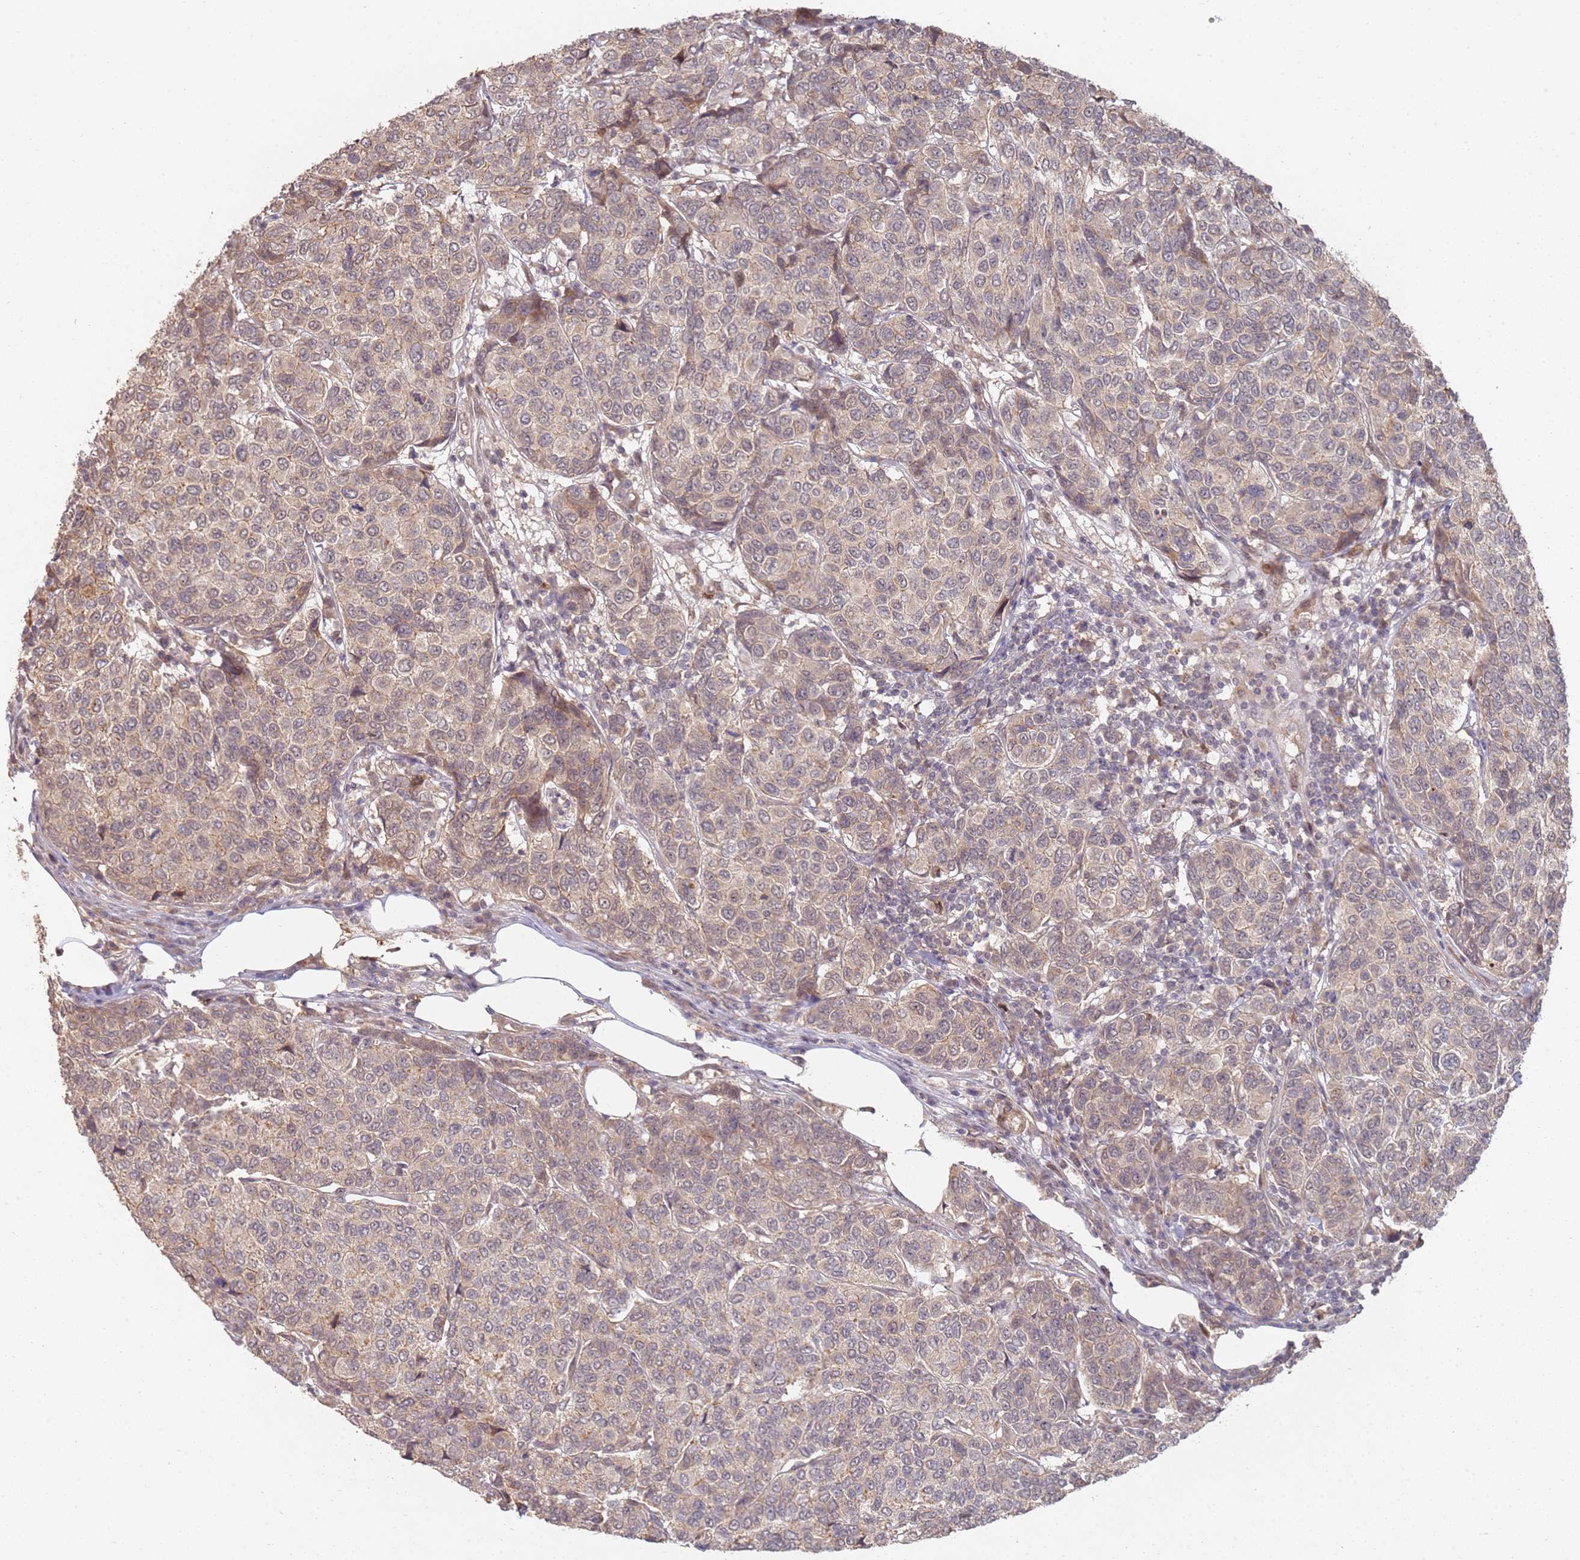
{"staining": {"intensity": "weak", "quantity": ">75%", "location": "cytoplasmic/membranous"}, "tissue": "breast cancer", "cell_type": "Tumor cells", "image_type": "cancer", "snomed": [{"axis": "morphology", "description": "Duct carcinoma"}, {"axis": "topography", "description": "Breast"}], "caption": "Immunohistochemistry (DAB) staining of breast cancer (intraductal carcinoma) shows weak cytoplasmic/membranous protein expression in approximately >75% of tumor cells.", "gene": "MPEG1", "patient": {"sex": "female", "age": 55}}